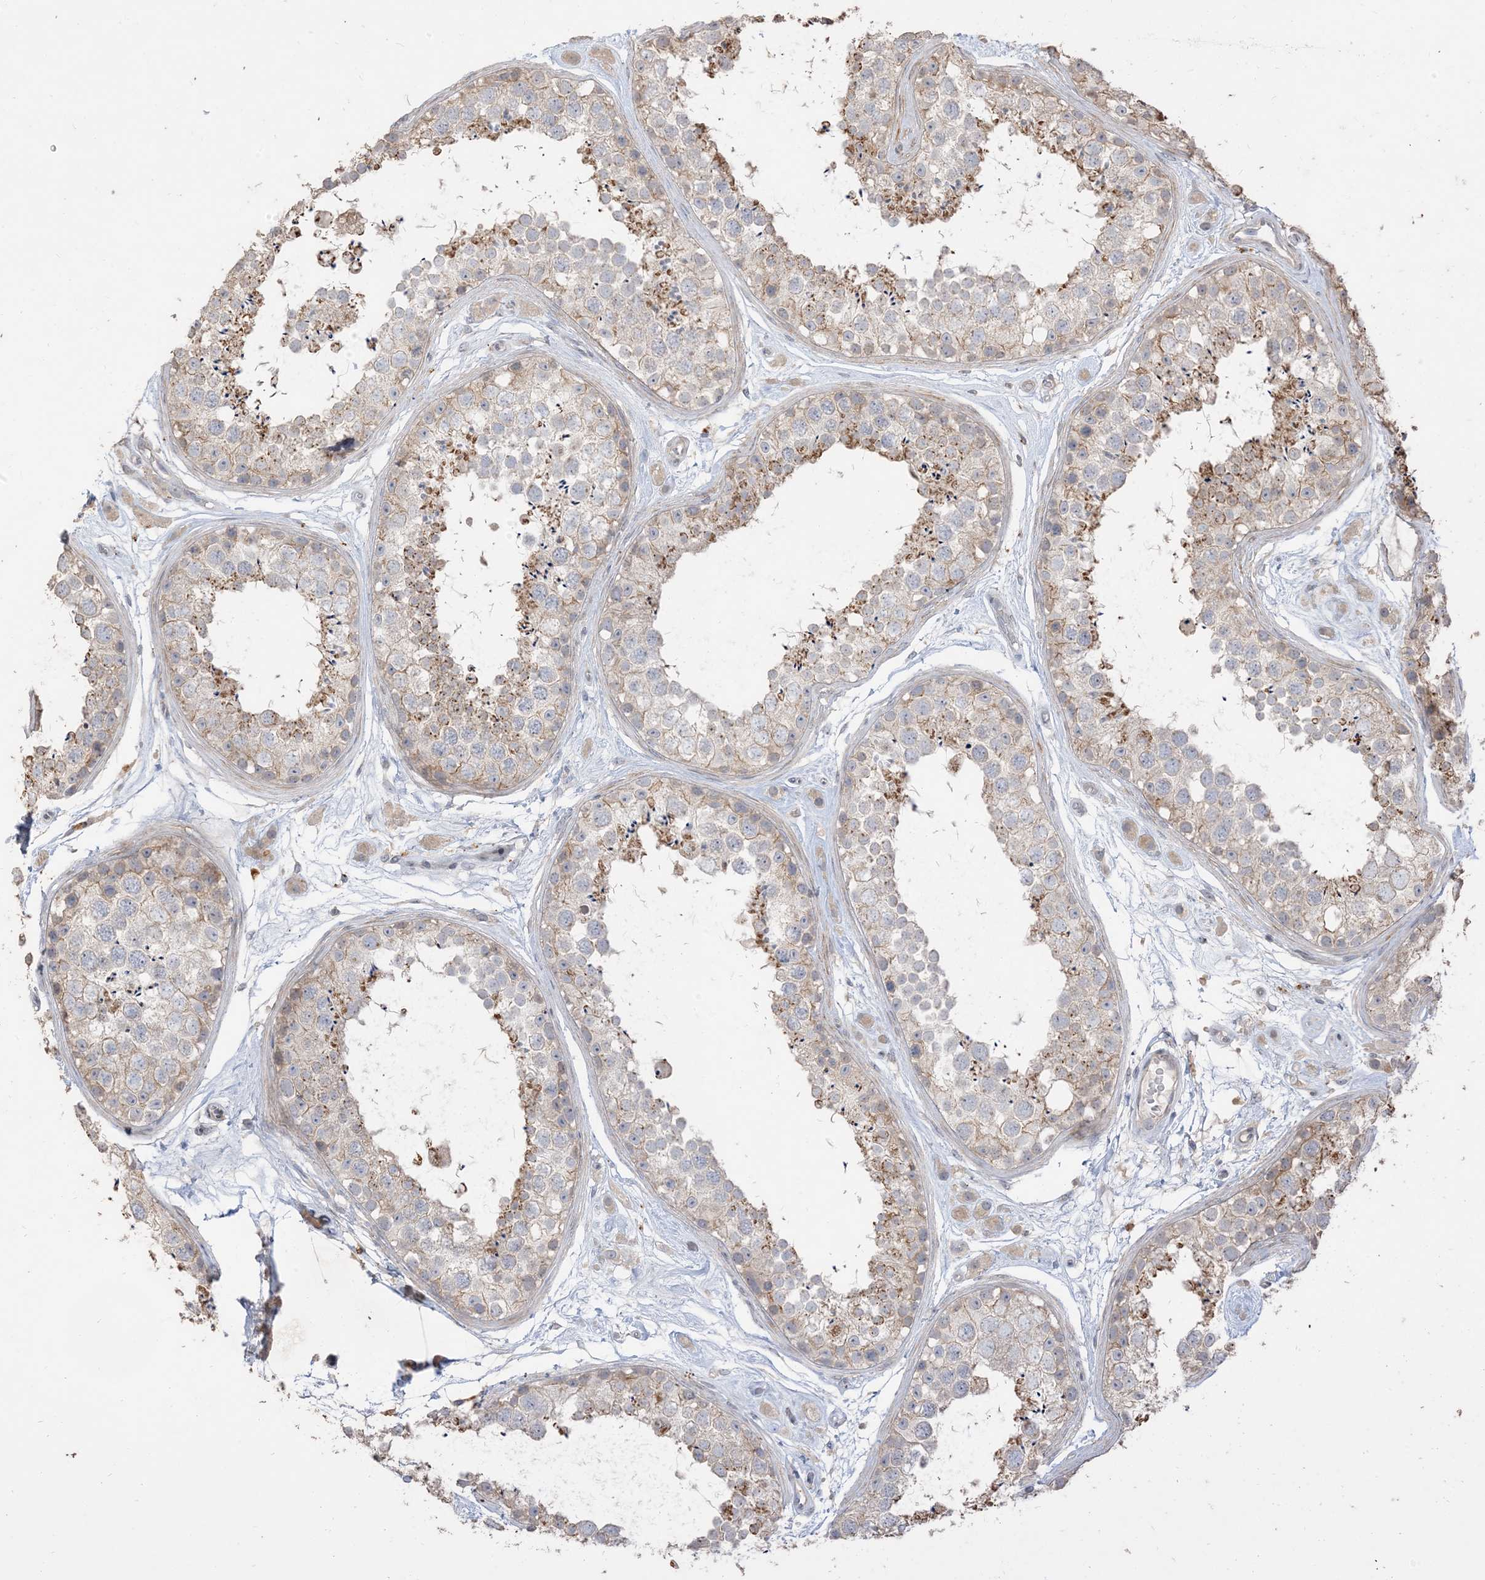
{"staining": {"intensity": "moderate", "quantity": "<25%", "location": "cytoplasmic/membranous"}, "tissue": "testis", "cell_type": "Cells in seminiferous ducts", "image_type": "normal", "snomed": [{"axis": "morphology", "description": "Normal tissue, NOS"}, {"axis": "topography", "description": "Testis"}], "caption": "A high-resolution photomicrograph shows immunohistochemistry (IHC) staining of benign testis, which shows moderate cytoplasmic/membranous positivity in about <25% of cells in seminiferous ducts.", "gene": "RNF175", "patient": {"sex": "male", "age": 25}}